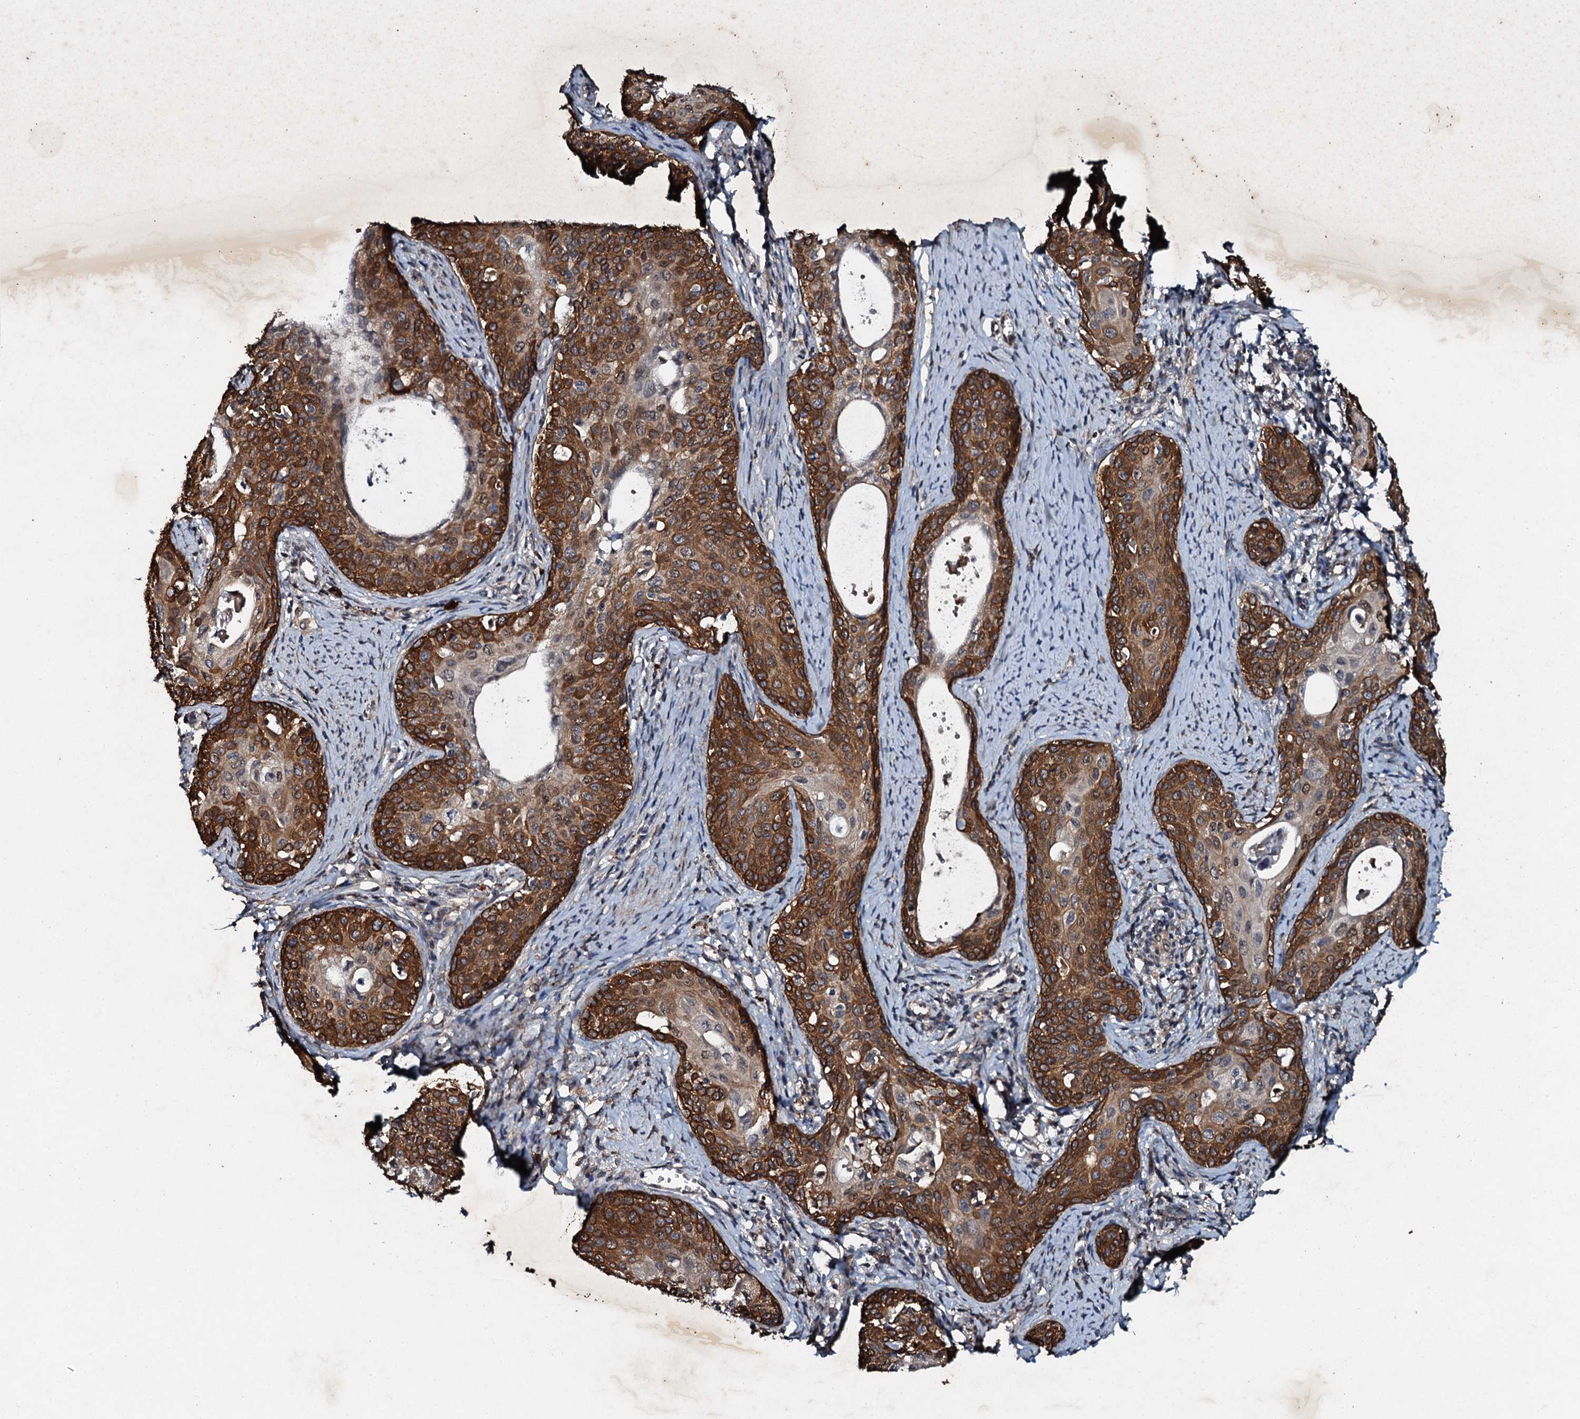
{"staining": {"intensity": "strong", "quantity": ">75%", "location": "cytoplasmic/membranous"}, "tissue": "cervical cancer", "cell_type": "Tumor cells", "image_type": "cancer", "snomed": [{"axis": "morphology", "description": "Squamous cell carcinoma, NOS"}, {"axis": "topography", "description": "Cervix"}], "caption": "Human cervical squamous cell carcinoma stained with a brown dye shows strong cytoplasmic/membranous positive positivity in approximately >75% of tumor cells.", "gene": "ADAMTS10", "patient": {"sex": "female", "age": 52}}